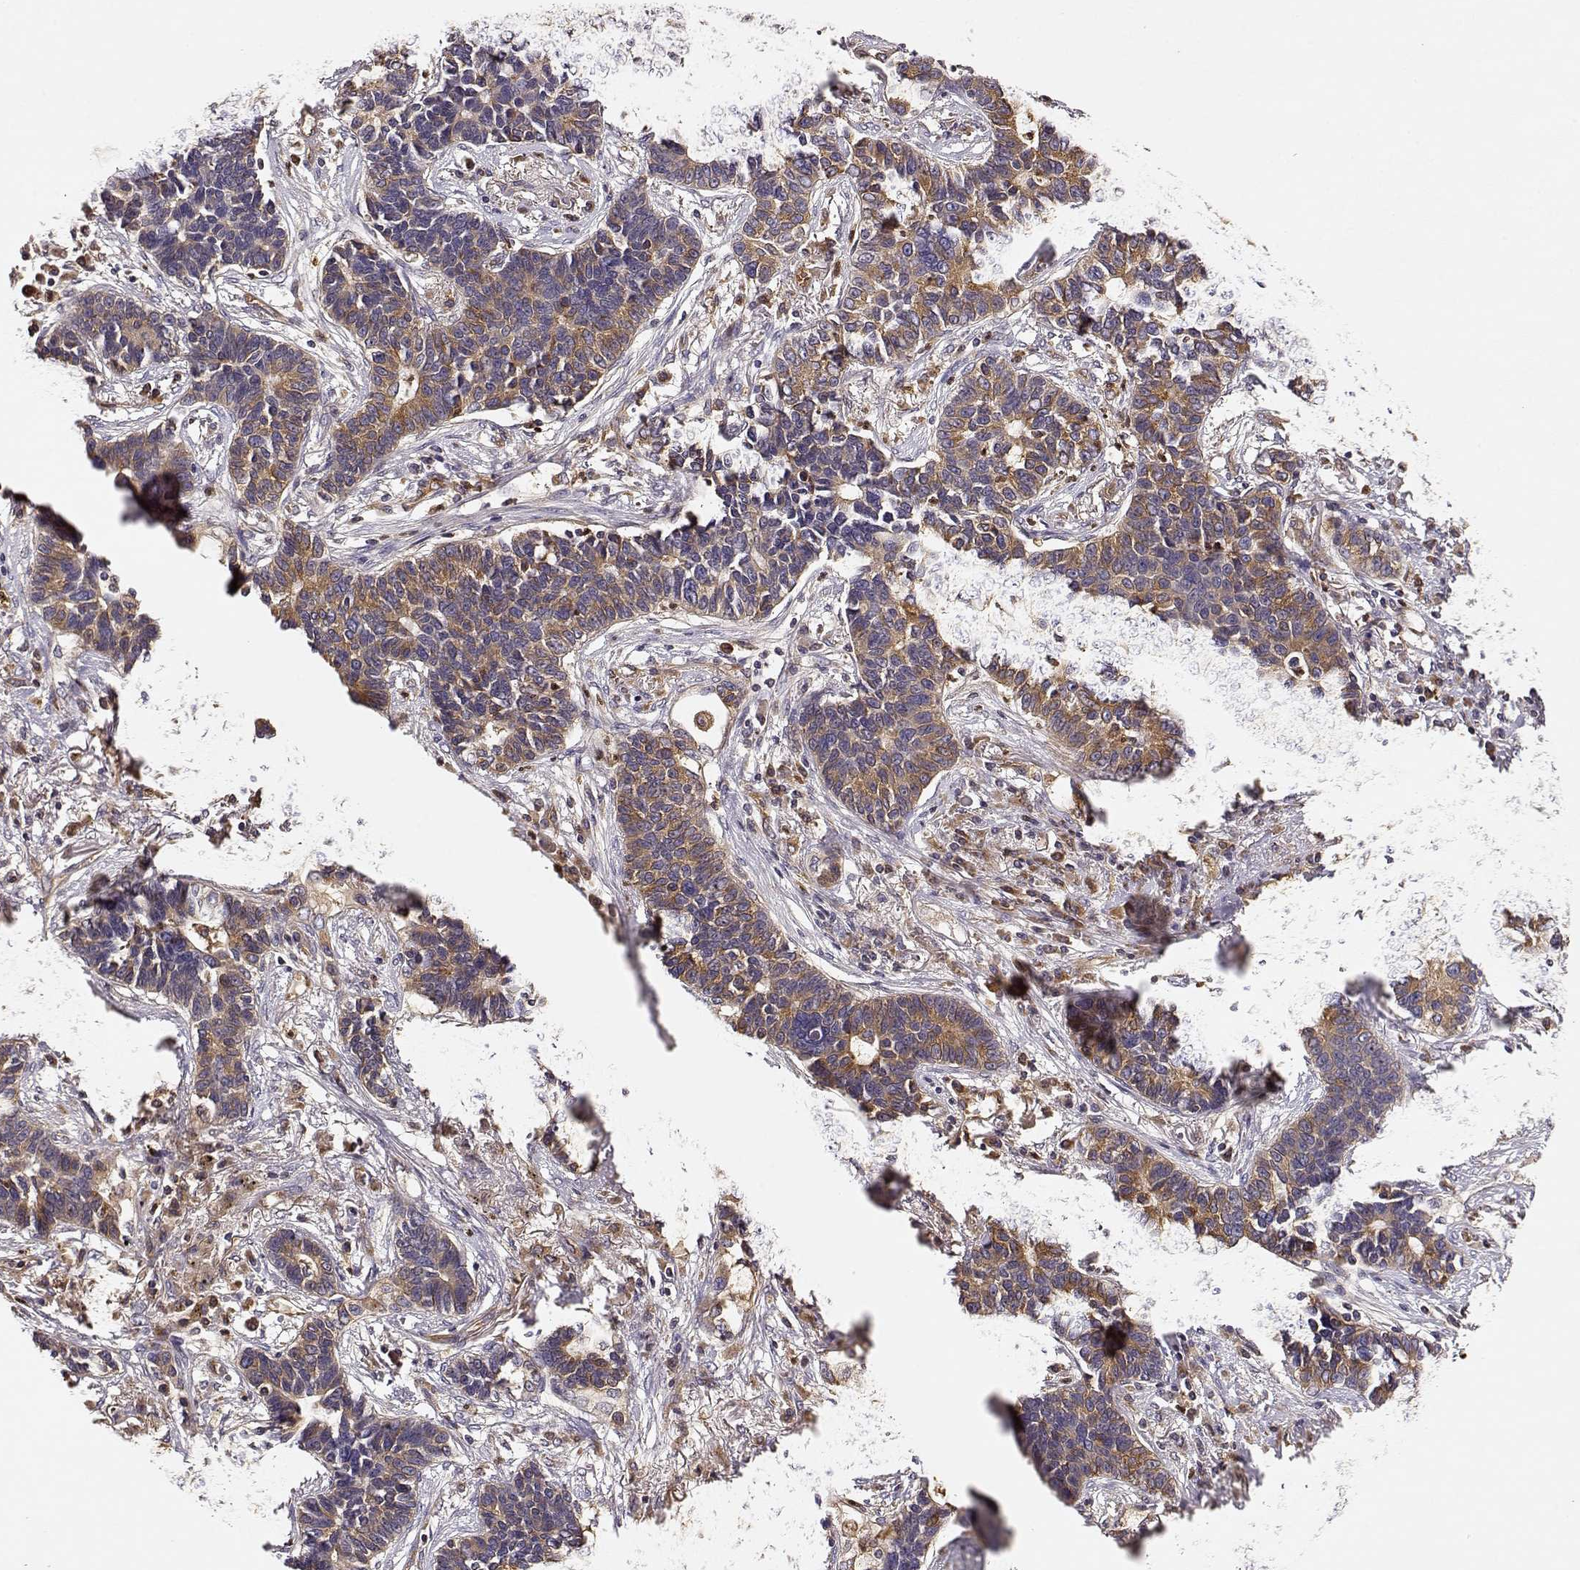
{"staining": {"intensity": "weak", "quantity": ">75%", "location": "cytoplasmic/membranous"}, "tissue": "lung cancer", "cell_type": "Tumor cells", "image_type": "cancer", "snomed": [{"axis": "morphology", "description": "Adenocarcinoma, NOS"}, {"axis": "topography", "description": "Lung"}], "caption": "IHC (DAB) staining of human lung adenocarcinoma displays weak cytoplasmic/membranous protein expression in about >75% of tumor cells.", "gene": "ARHGEF2", "patient": {"sex": "female", "age": 57}}